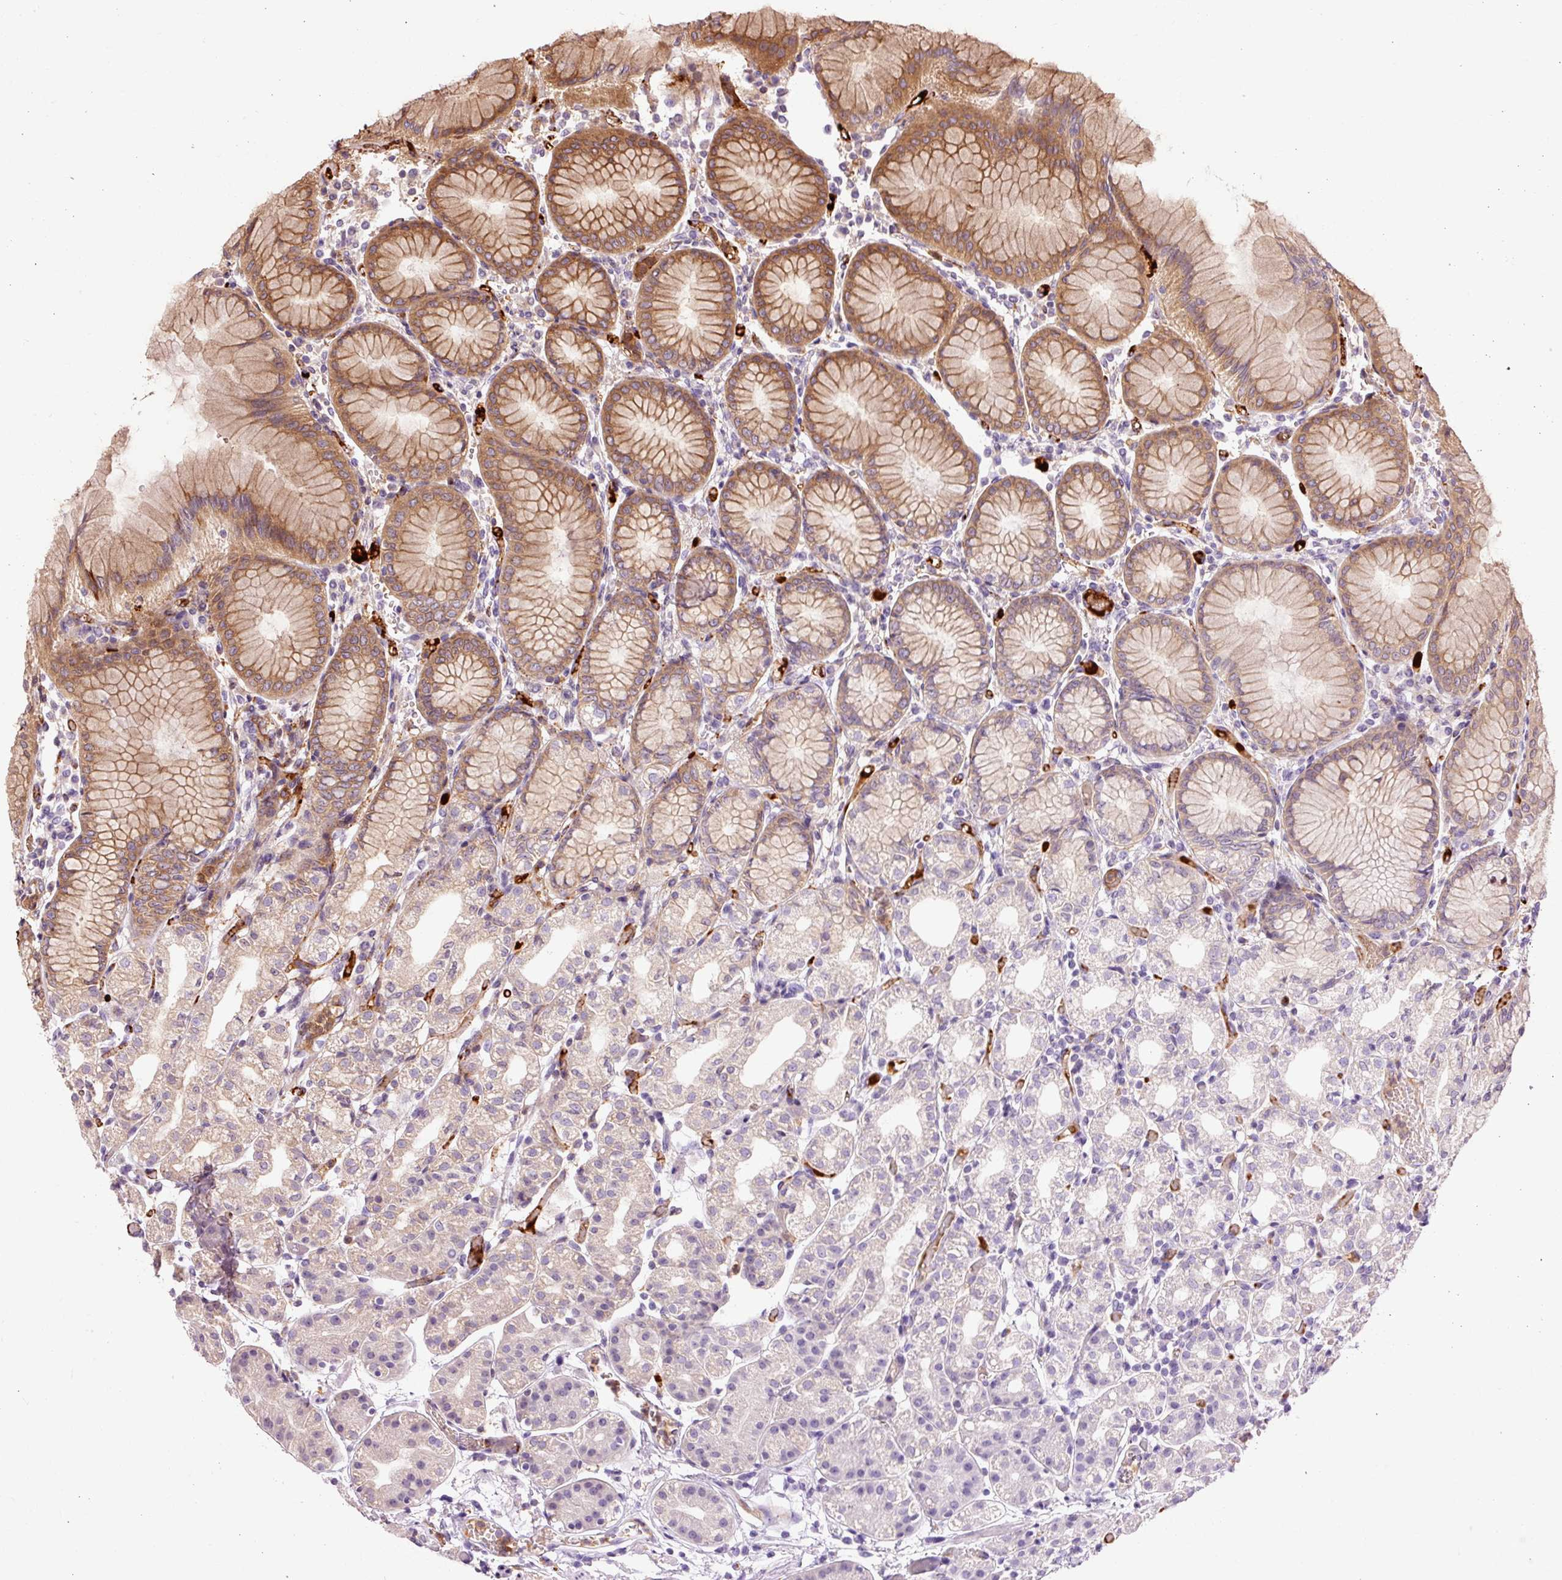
{"staining": {"intensity": "strong", "quantity": "25%-75%", "location": "cytoplasmic/membranous"}, "tissue": "stomach", "cell_type": "Glandular cells", "image_type": "normal", "snomed": [{"axis": "morphology", "description": "Normal tissue, NOS"}, {"axis": "topography", "description": "Stomach"}], "caption": "Glandular cells reveal strong cytoplasmic/membranous expression in about 25%-75% of cells in benign stomach.", "gene": "CEBPZ", "patient": {"sex": "female", "age": 57}}